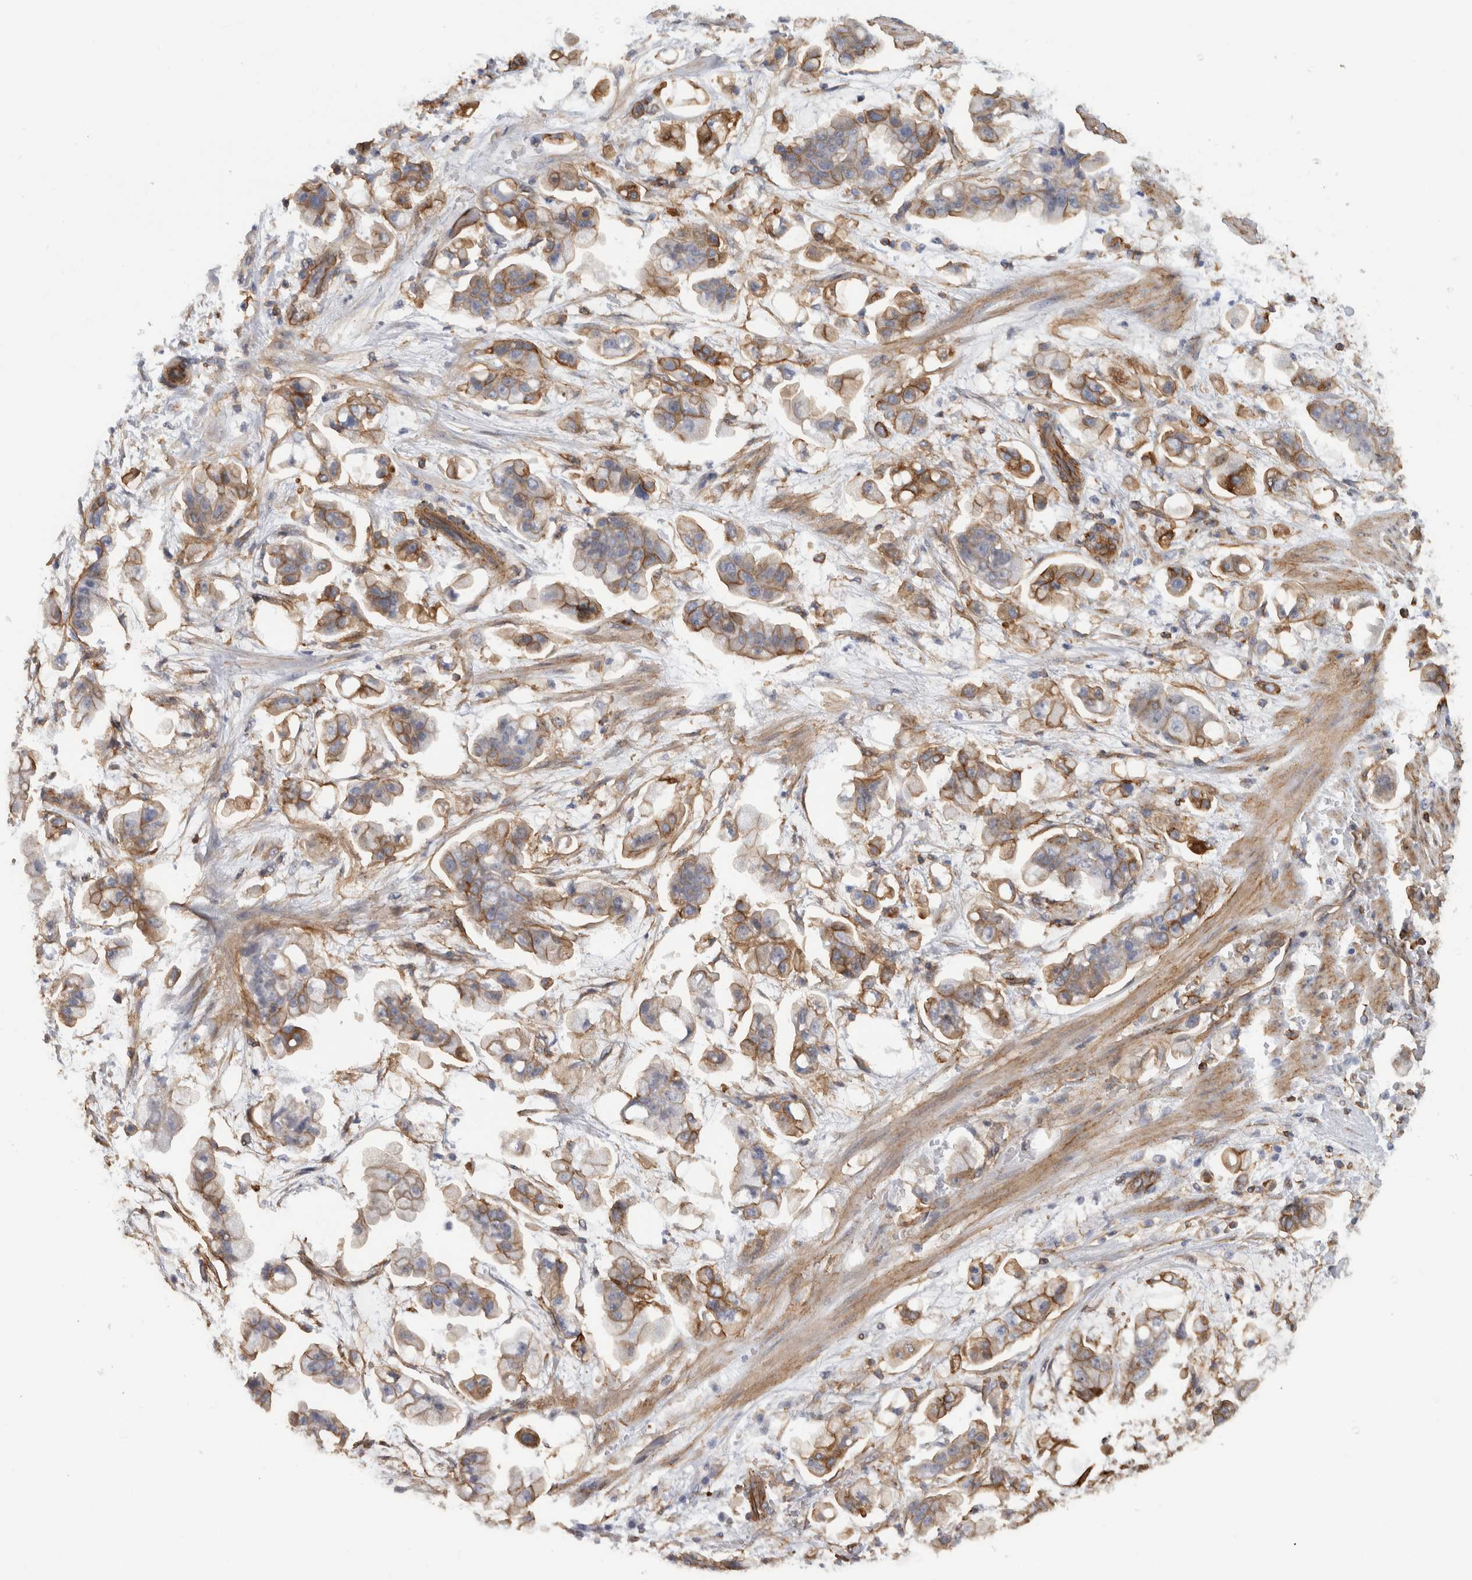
{"staining": {"intensity": "moderate", "quantity": "25%-75%", "location": "cytoplasmic/membranous"}, "tissue": "stomach cancer", "cell_type": "Tumor cells", "image_type": "cancer", "snomed": [{"axis": "morphology", "description": "Adenocarcinoma, NOS"}, {"axis": "topography", "description": "Stomach"}], "caption": "Protein expression analysis of human adenocarcinoma (stomach) reveals moderate cytoplasmic/membranous expression in approximately 25%-75% of tumor cells.", "gene": "AHNAK", "patient": {"sex": "male", "age": 62}}